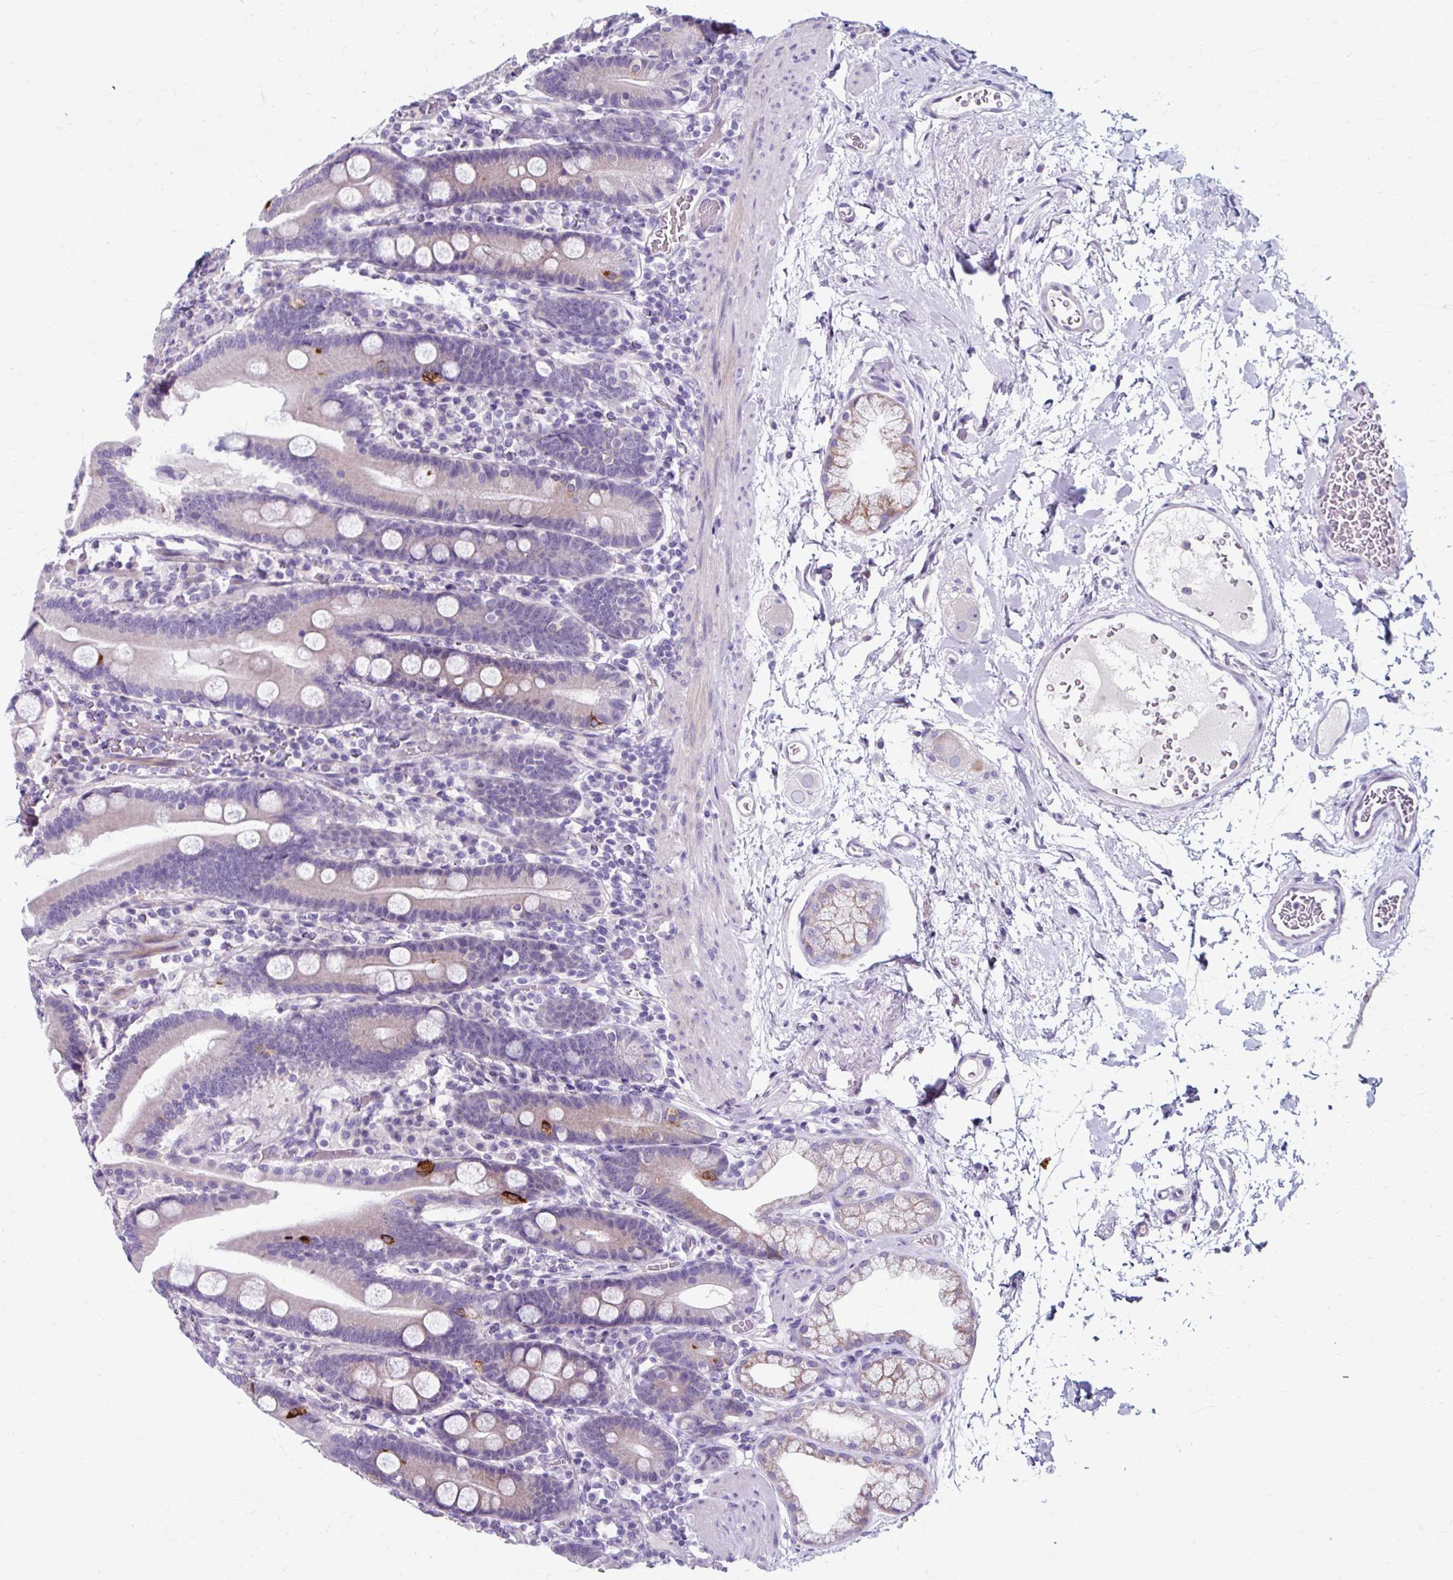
{"staining": {"intensity": "strong", "quantity": "<25%", "location": "cytoplasmic/membranous"}, "tissue": "duodenum", "cell_type": "Glandular cells", "image_type": "normal", "snomed": [{"axis": "morphology", "description": "Normal tissue, NOS"}, {"axis": "topography", "description": "Duodenum"}], "caption": "About <25% of glandular cells in unremarkable human duodenum show strong cytoplasmic/membranous protein positivity as visualized by brown immunohistochemical staining.", "gene": "ZNF555", "patient": {"sex": "male", "age": 55}}